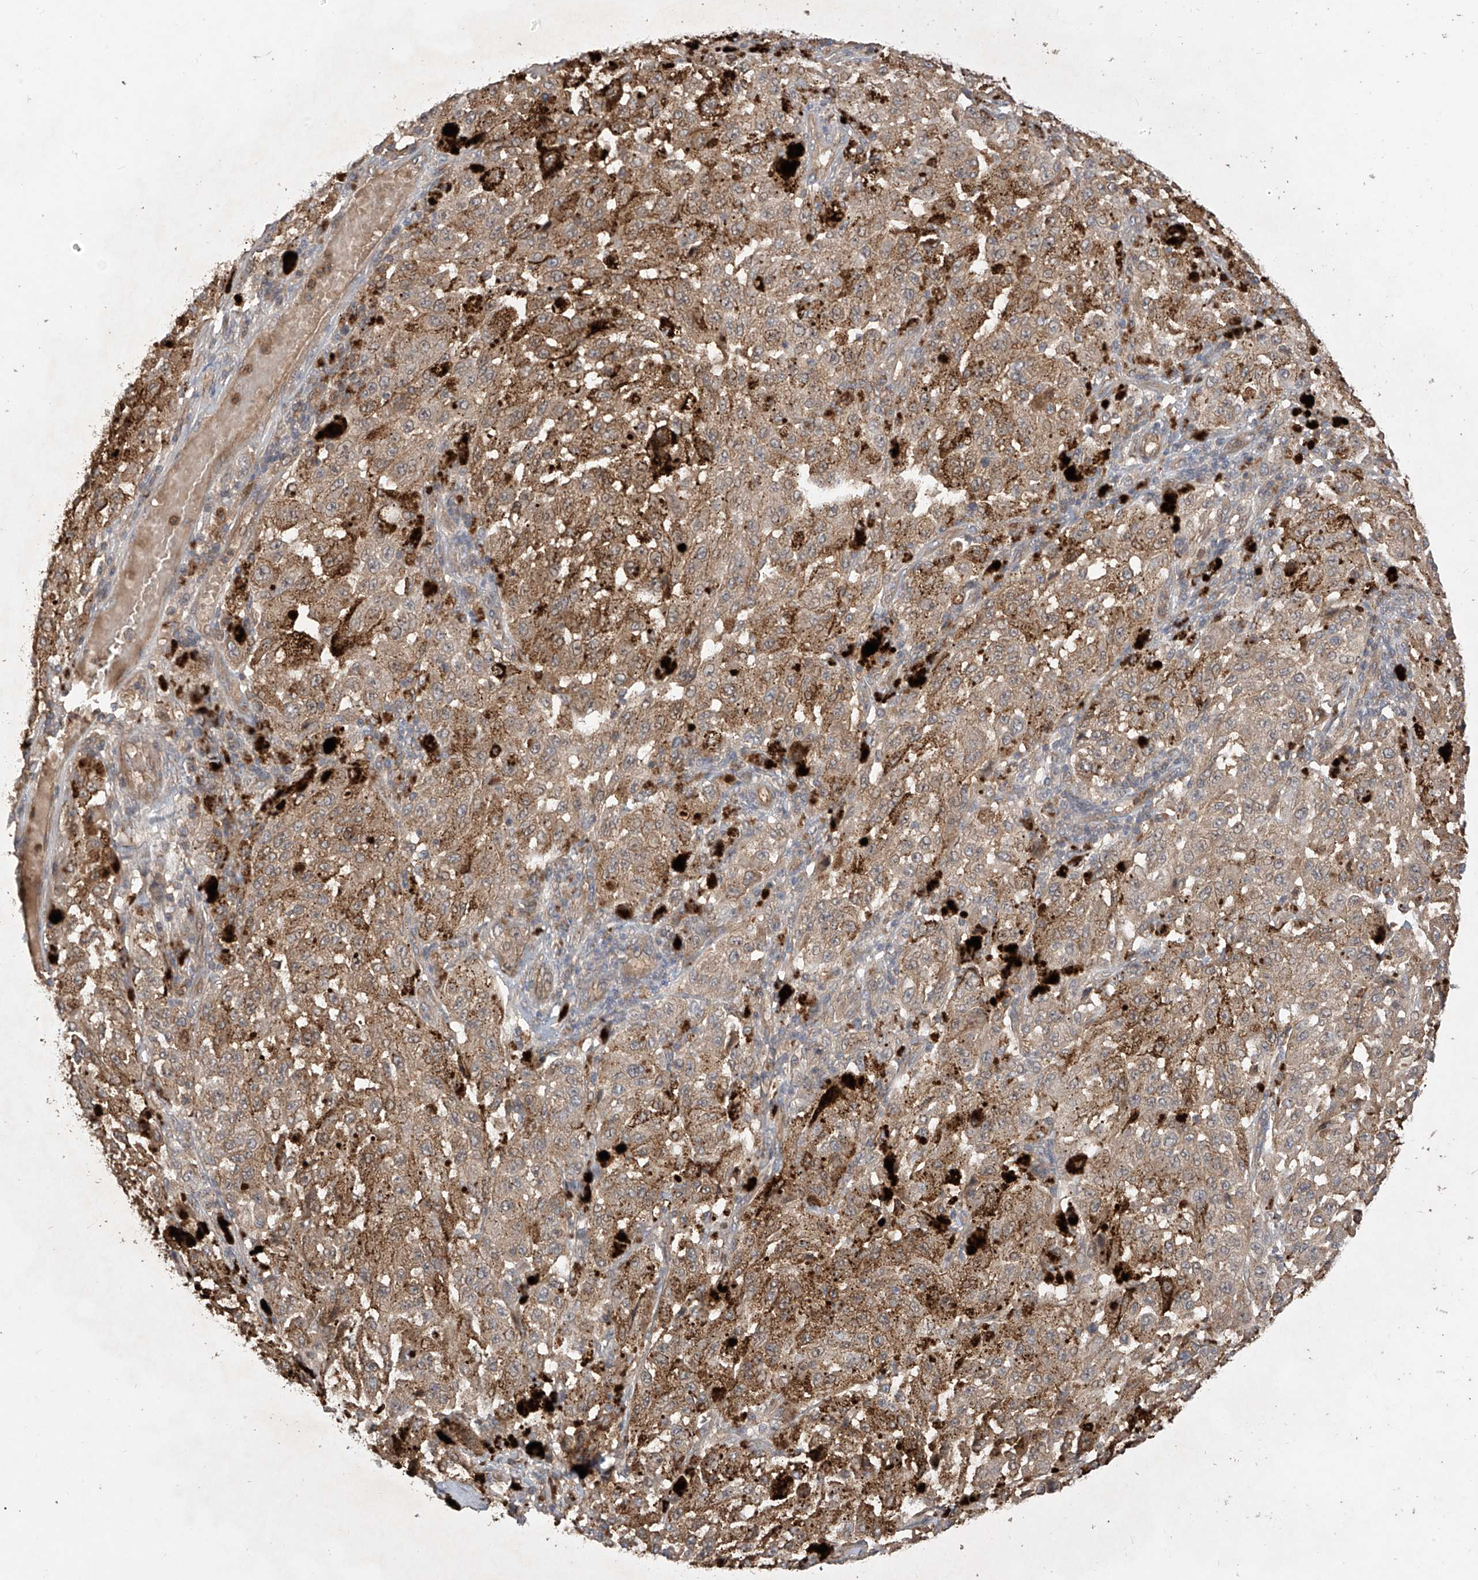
{"staining": {"intensity": "moderate", "quantity": ">75%", "location": "cytoplasmic/membranous"}, "tissue": "melanoma", "cell_type": "Tumor cells", "image_type": "cancer", "snomed": [{"axis": "morphology", "description": "Malignant melanoma, NOS"}, {"axis": "topography", "description": "Skin"}], "caption": "Melanoma stained with DAB (3,3'-diaminobenzidine) immunohistochemistry (IHC) shows medium levels of moderate cytoplasmic/membranous expression in about >75% of tumor cells.", "gene": "CACNA2D4", "patient": {"sex": "female", "age": 64}}